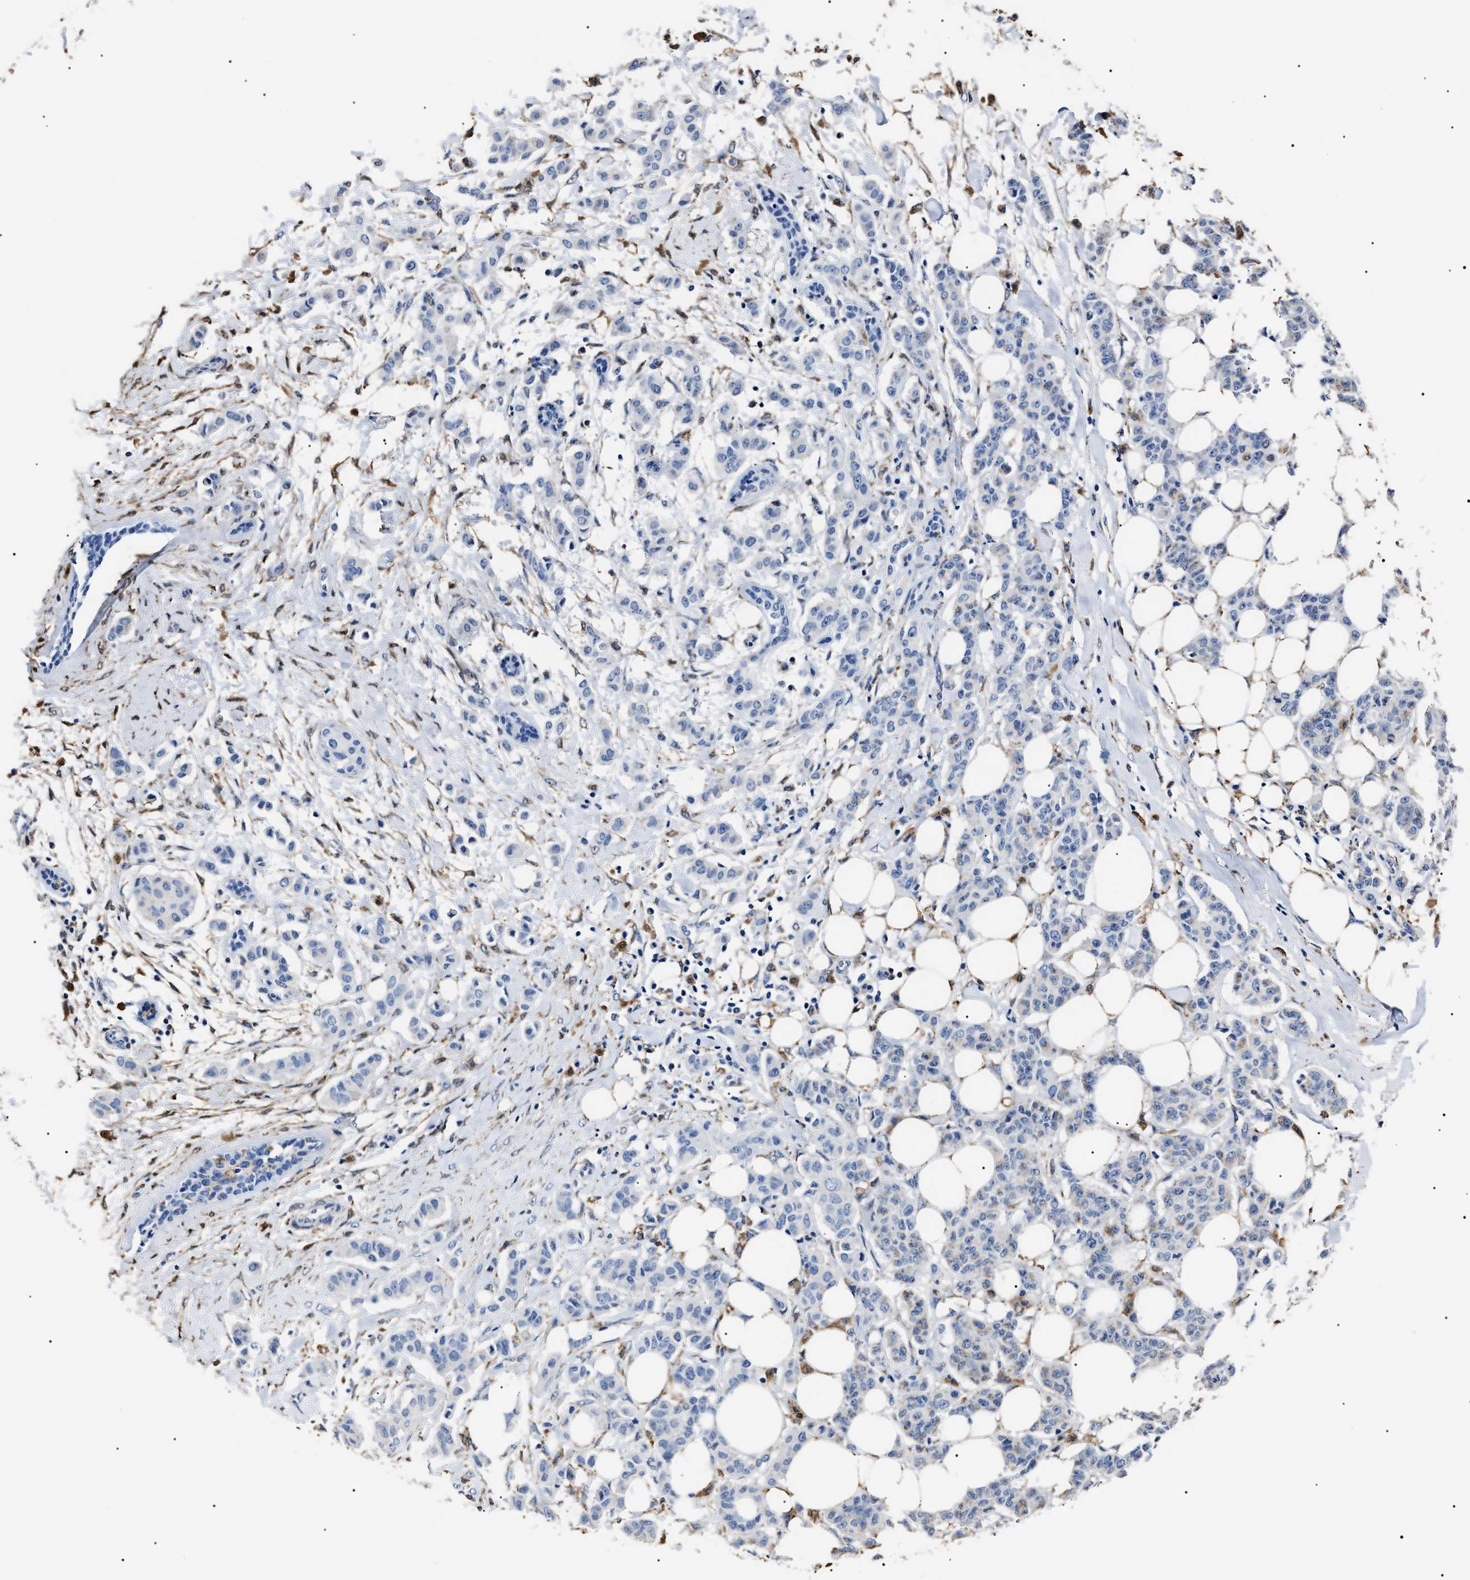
{"staining": {"intensity": "negative", "quantity": "none", "location": "none"}, "tissue": "breast cancer", "cell_type": "Tumor cells", "image_type": "cancer", "snomed": [{"axis": "morphology", "description": "Duct carcinoma"}, {"axis": "topography", "description": "Breast"}], "caption": "Breast cancer (infiltrating ductal carcinoma) stained for a protein using immunohistochemistry (IHC) reveals no positivity tumor cells.", "gene": "ALDH1A1", "patient": {"sex": "female", "age": 40}}